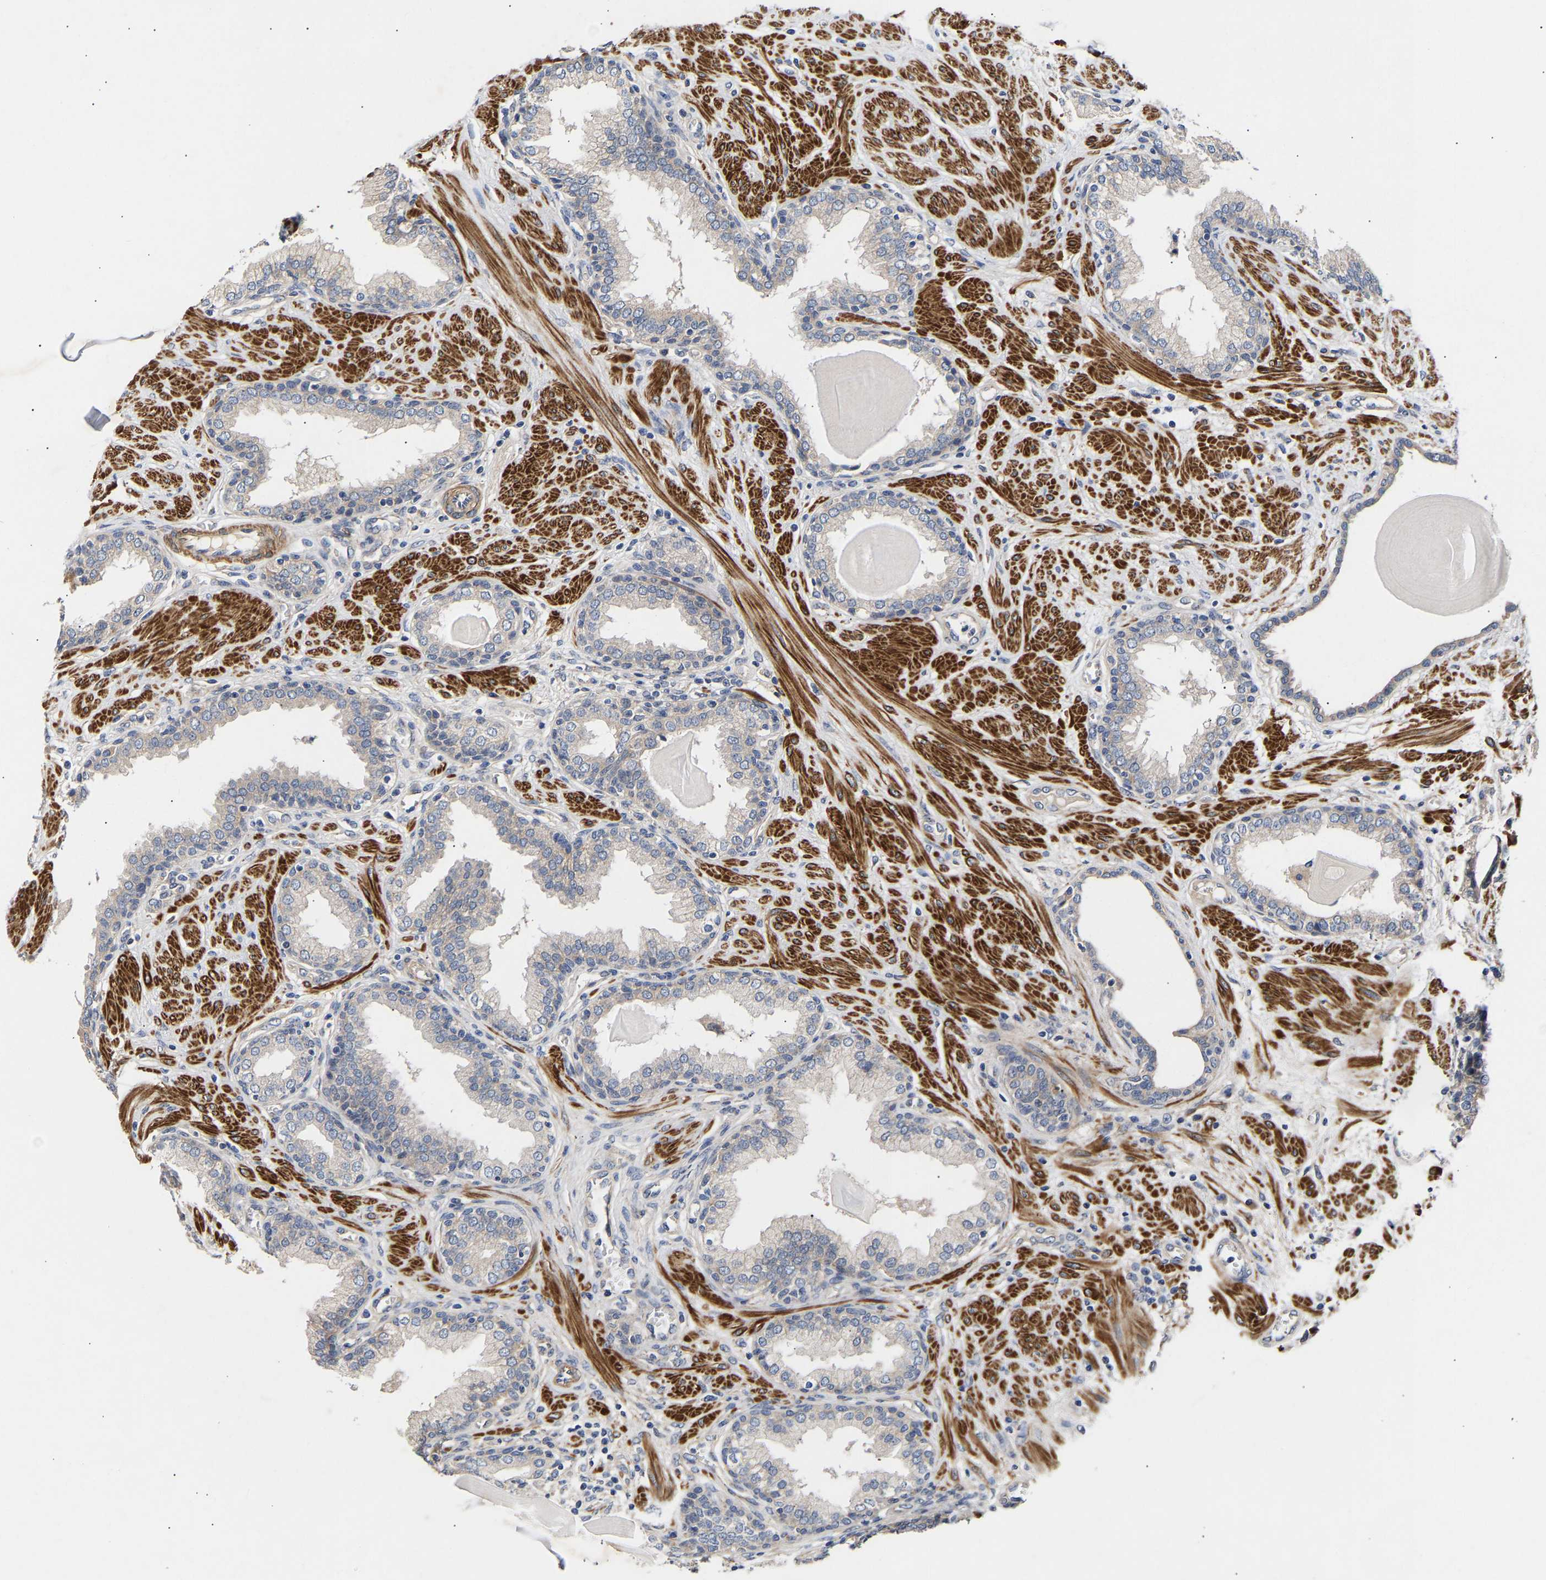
{"staining": {"intensity": "weak", "quantity": "25%-75%", "location": "cytoplasmic/membranous"}, "tissue": "prostate", "cell_type": "Glandular cells", "image_type": "normal", "snomed": [{"axis": "morphology", "description": "Normal tissue, NOS"}, {"axis": "topography", "description": "Prostate"}], "caption": "Immunohistochemistry of unremarkable prostate displays low levels of weak cytoplasmic/membranous staining in approximately 25%-75% of glandular cells.", "gene": "KASH5", "patient": {"sex": "male", "age": 51}}